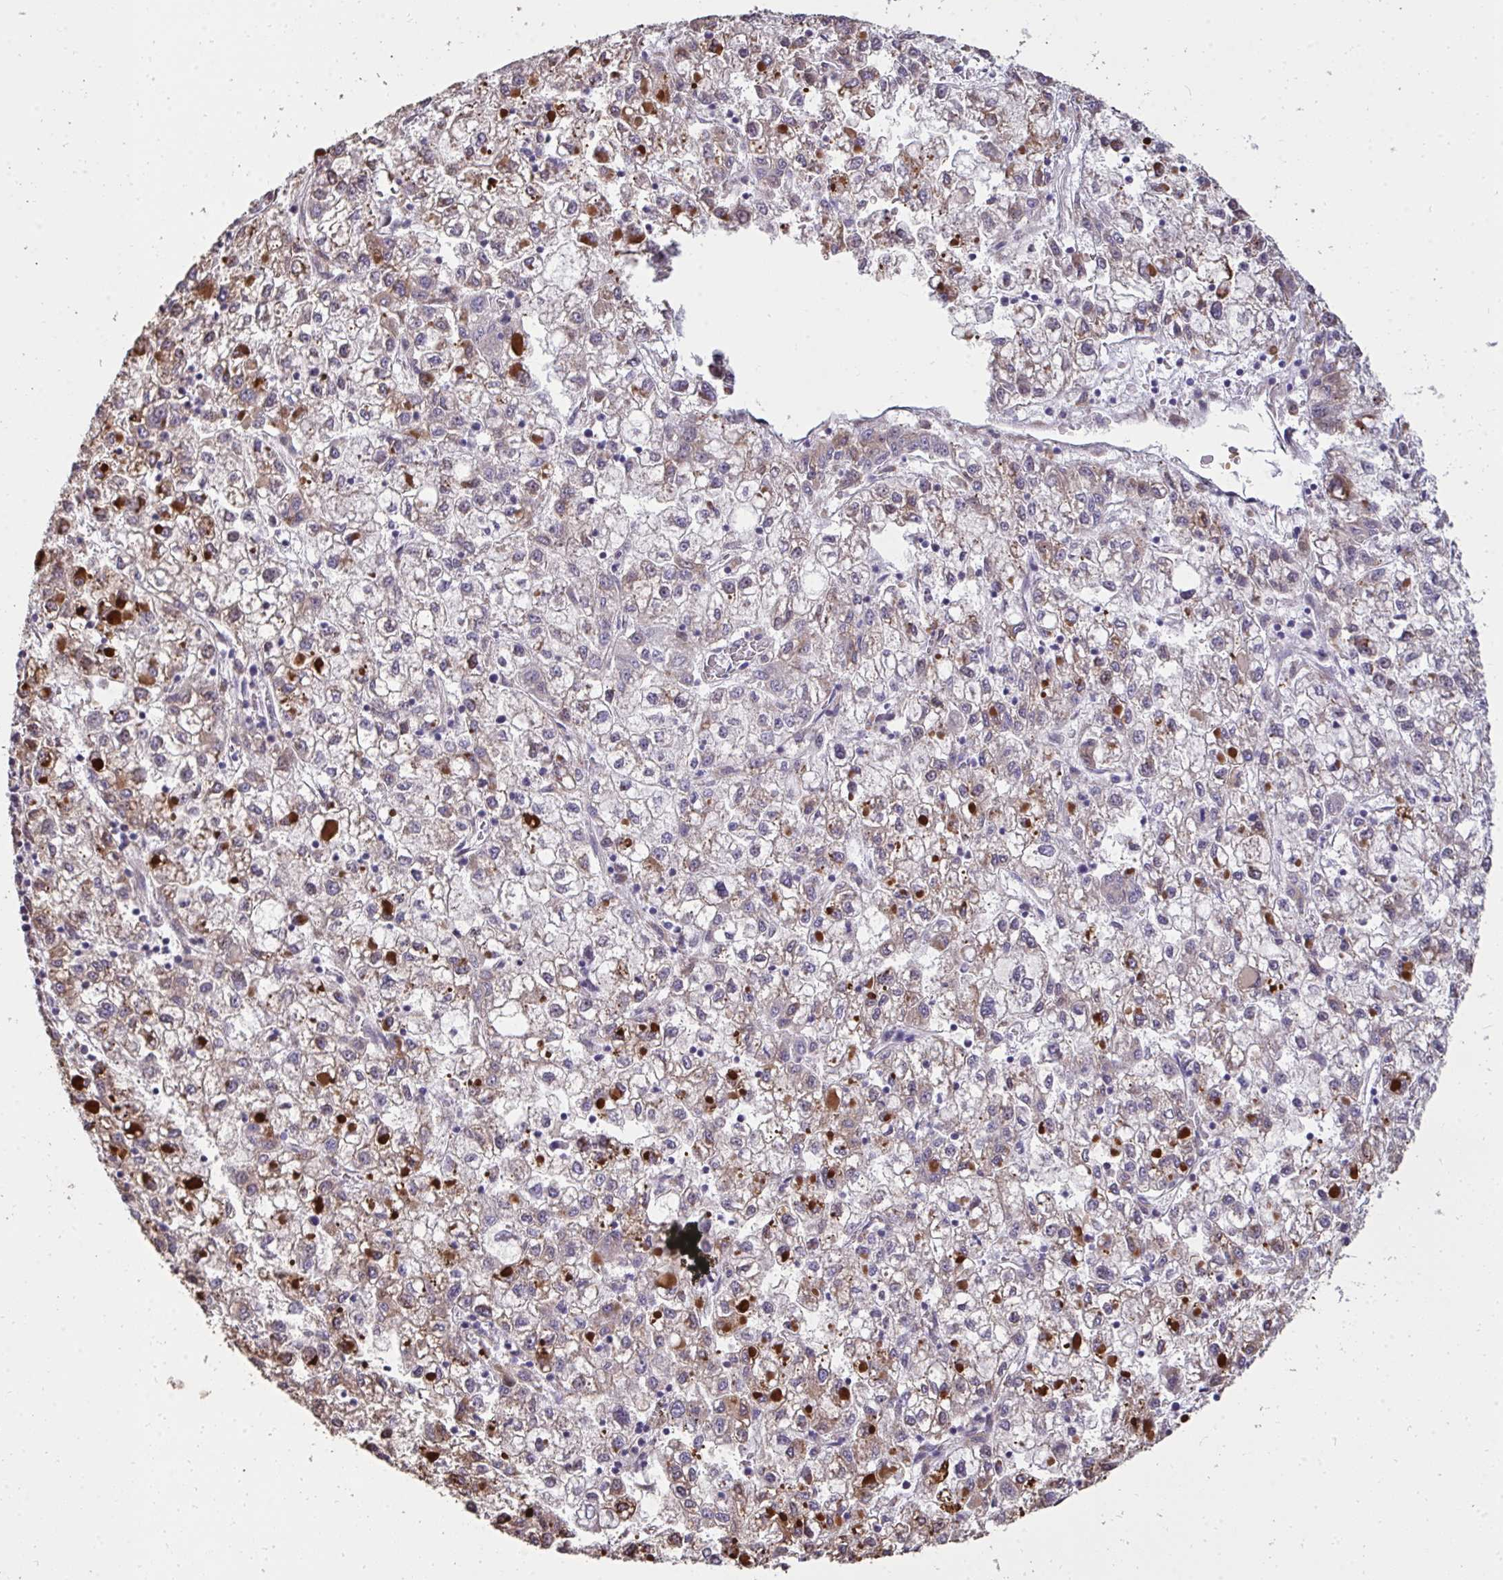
{"staining": {"intensity": "weak", "quantity": "25%-75%", "location": "cytoplasmic/membranous"}, "tissue": "liver cancer", "cell_type": "Tumor cells", "image_type": "cancer", "snomed": [{"axis": "morphology", "description": "Carcinoma, Hepatocellular, NOS"}, {"axis": "topography", "description": "Liver"}], "caption": "Liver cancer stained for a protein reveals weak cytoplasmic/membranous positivity in tumor cells. The protein of interest is shown in brown color, while the nuclei are stained blue.", "gene": "FIBCD1", "patient": {"sex": "male", "age": 40}}